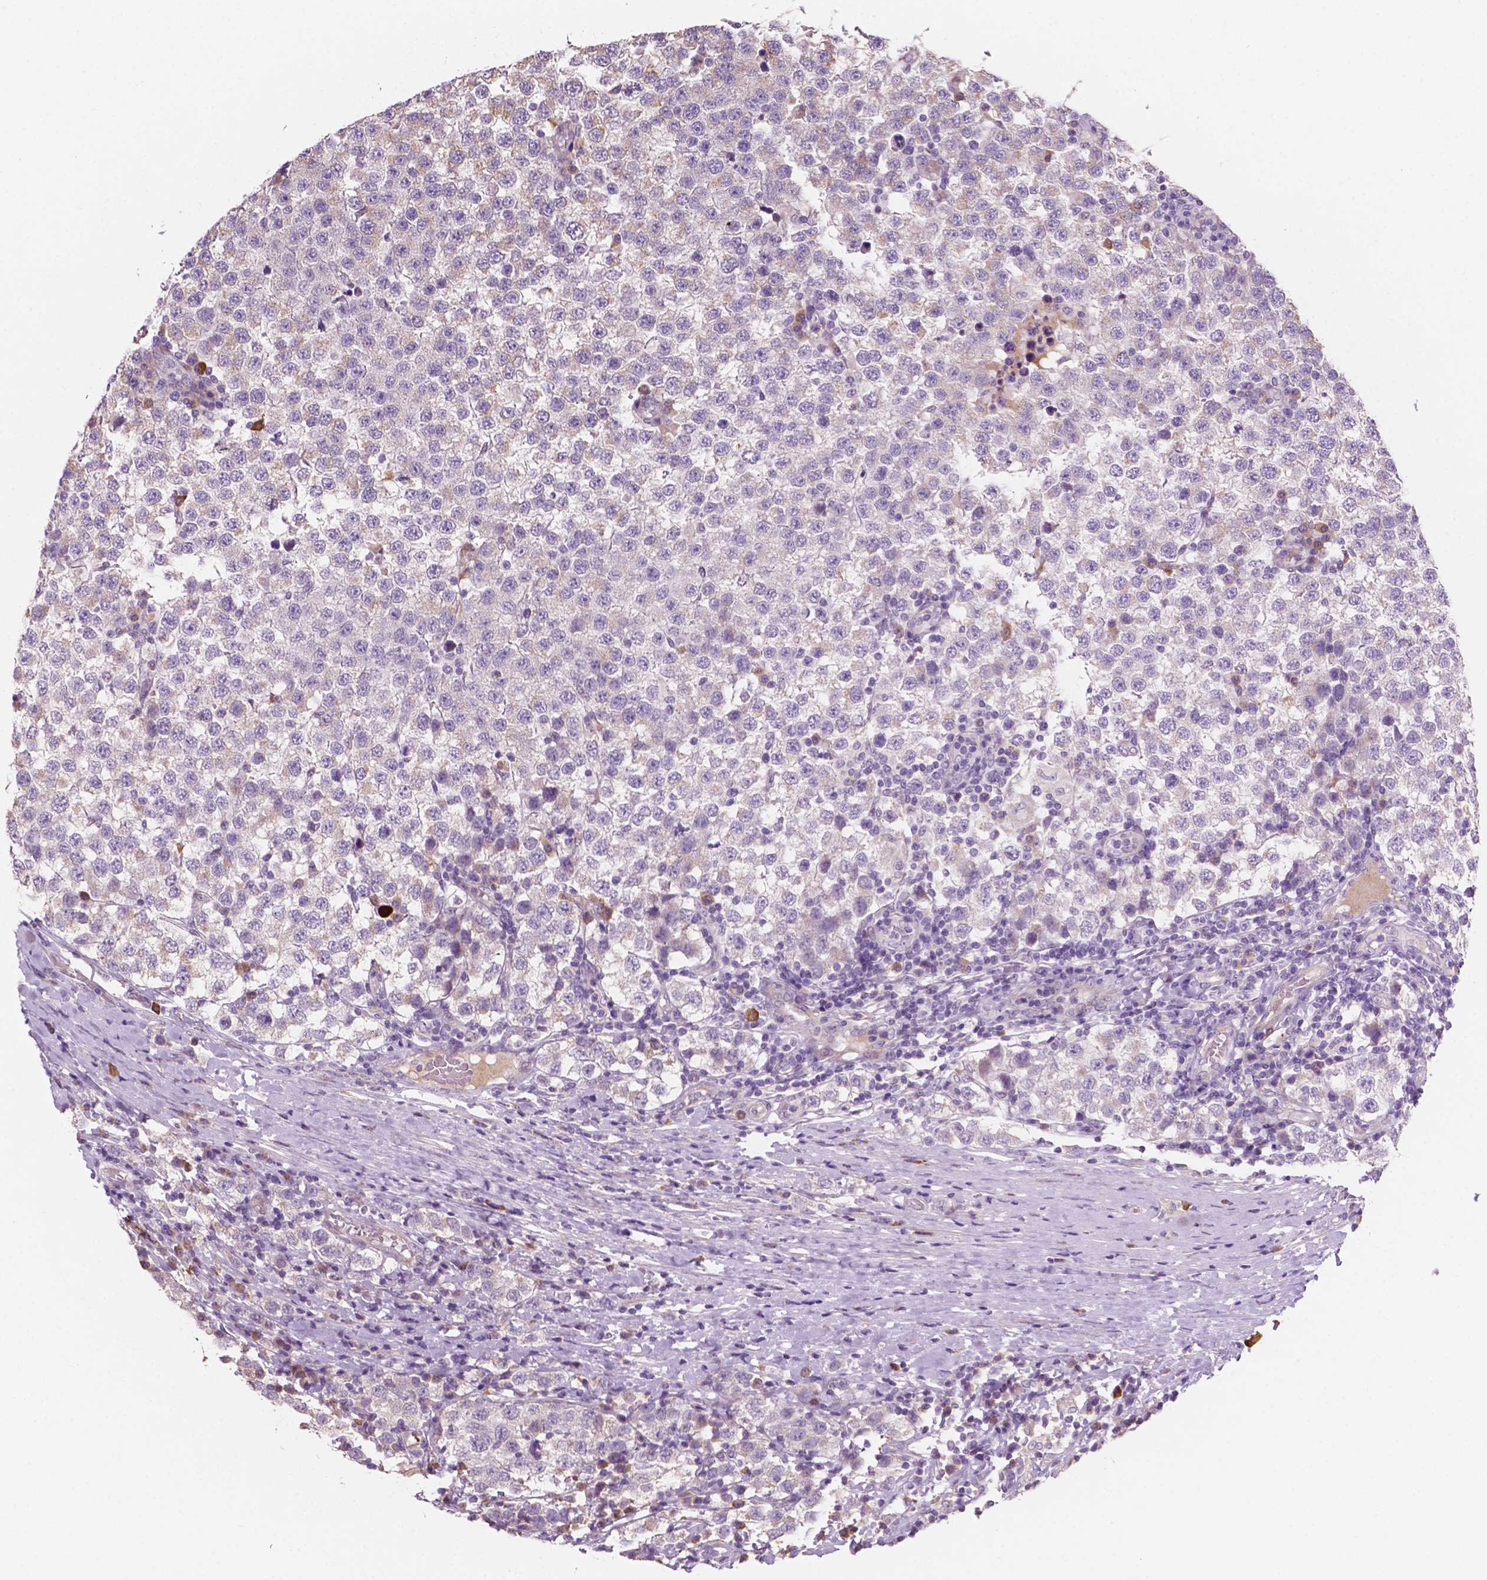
{"staining": {"intensity": "weak", "quantity": "<25%", "location": "cytoplasmic/membranous"}, "tissue": "testis cancer", "cell_type": "Tumor cells", "image_type": "cancer", "snomed": [{"axis": "morphology", "description": "Seminoma, NOS"}, {"axis": "topography", "description": "Testis"}], "caption": "There is no significant expression in tumor cells of testis cancer (seminoma).", "gene": "LRP1B", "patient": {"sex": "male", "age": 34}}